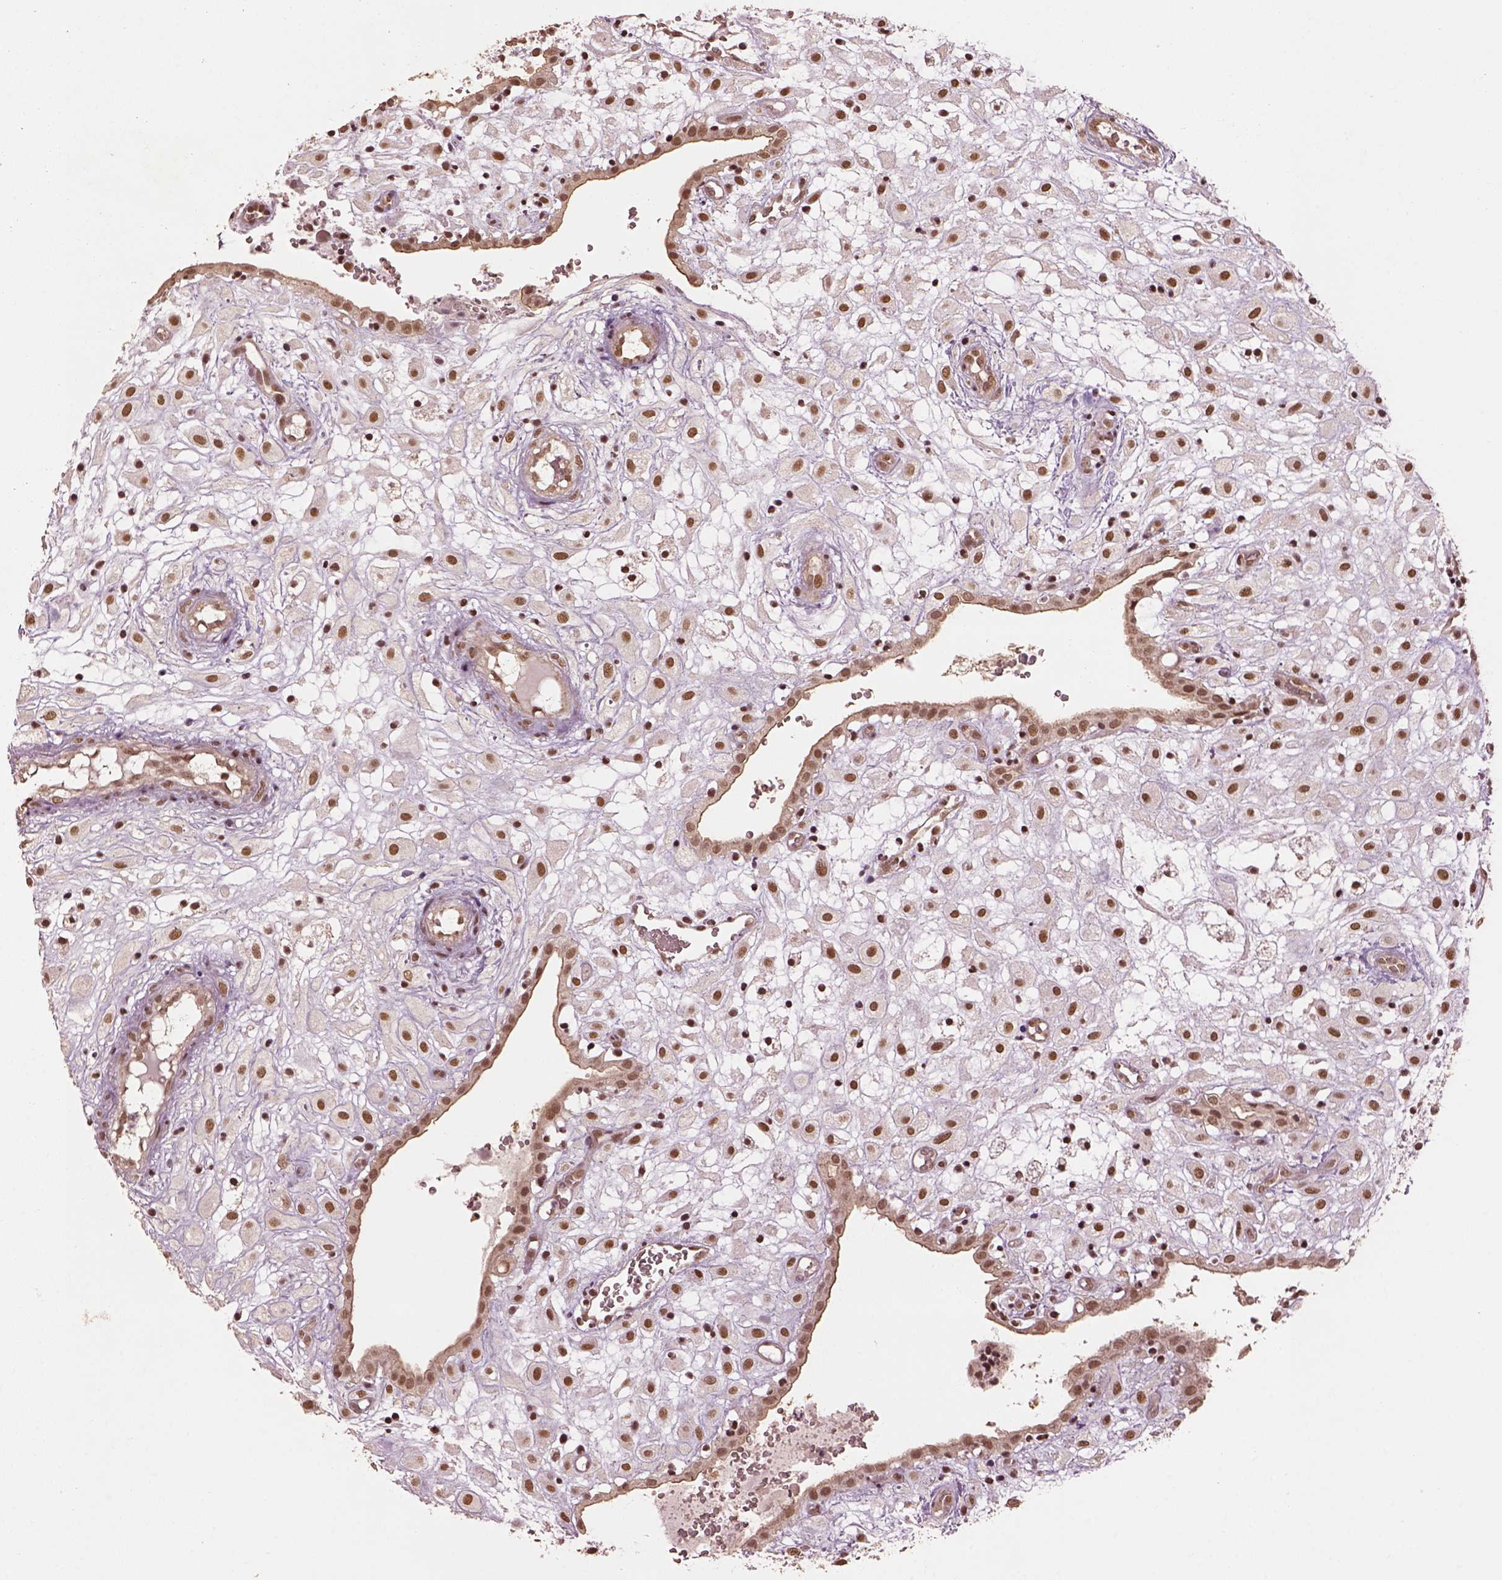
{"staining": {"intensity": "moderate", "quantity": ">75%", "location": "nuclear"}, "tissue": "placenta", "cell_type": "Decidual cells", "image_type": "normal", "snomed": [{"axis": "morphology", "description": "Normal tissue, NOS"}, {"axis": "topography", "description": "Placenta"}], "caption": "This image exhibits normal placenta stained with IHC to label a protein in brown. The nuclear of decidual cells show moderate positivity for the protein. Nuclei are counter-stained blue.", "gene": "BRD9", "patient": {"sex": "female", "age": 24}}